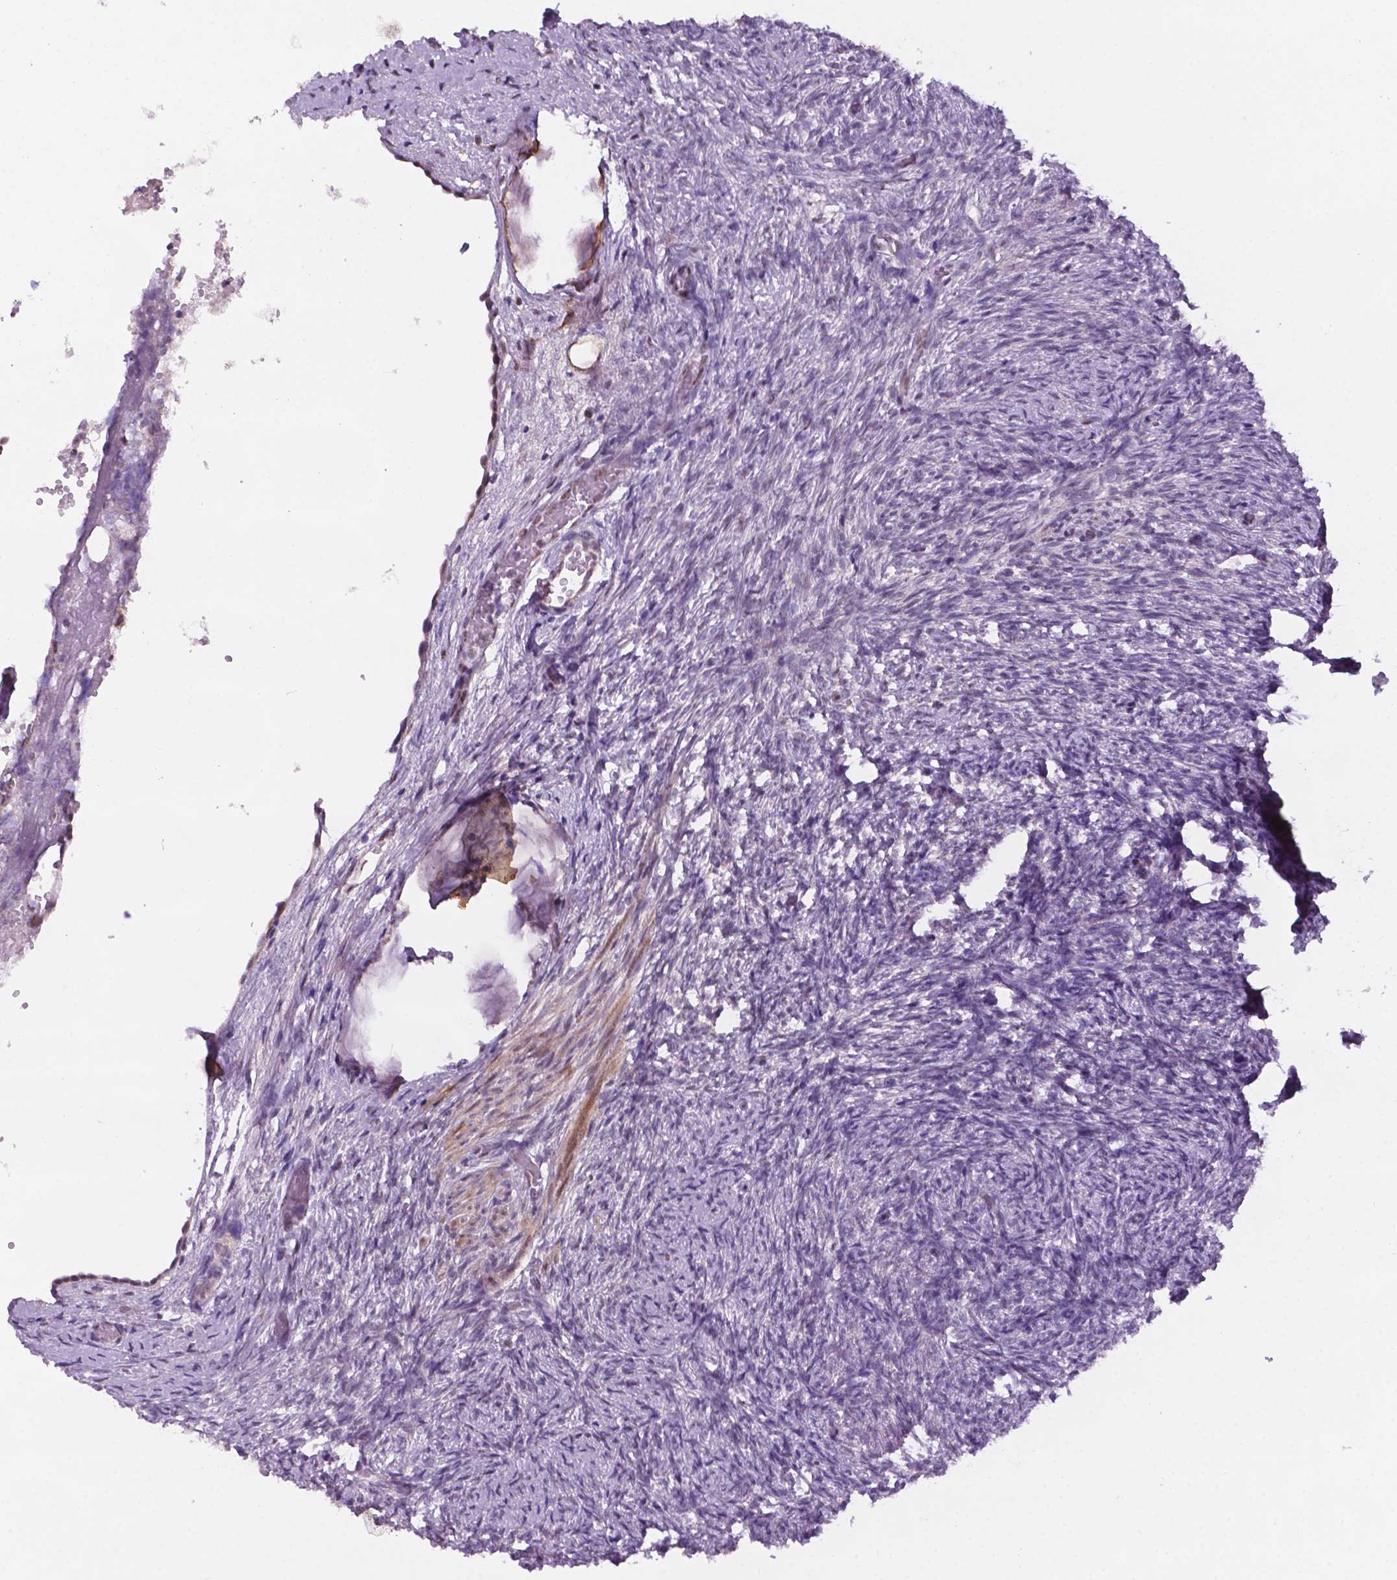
{"staining": {"intensity": "negative", "quantity": "none", "location": "none"}, "tissue": "ovary", "cell_type": "Ovarian stroma cells", "image_type": "normal", "snomed": [{"axis": "morphology", "description": "Normal tissue, NOS"}, {"axis": "topography", "description": "Ovary"}], "caption": "The image demonstrates no significant staining in ovarian stroma cells of ovary. (DAB immunohistochemistry (IHC), high magnification).", "gene": "C18orf21", "patient": {"sex": "female", "age": 46}}